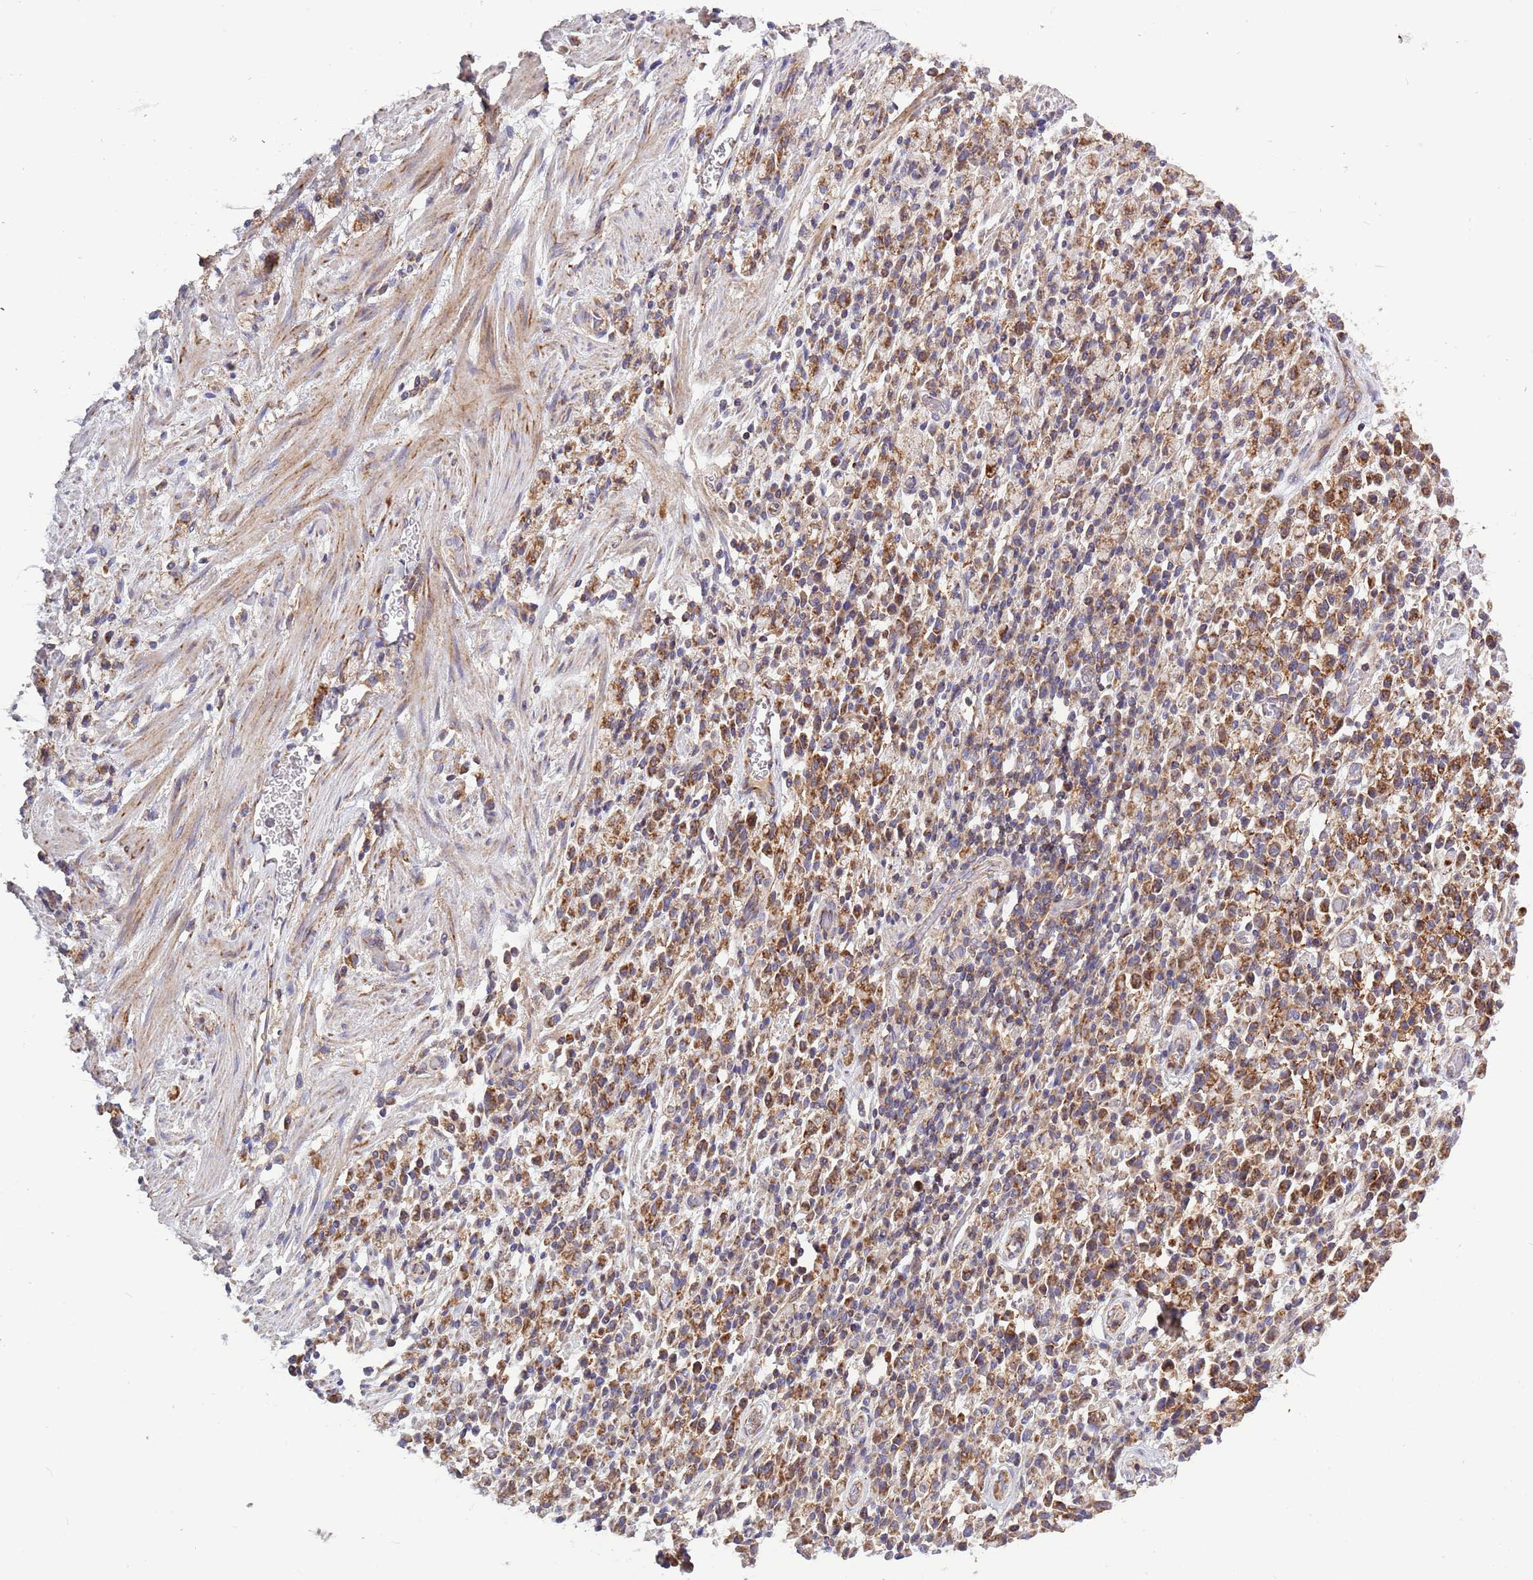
{"staining": {"intensity": "moderate", "quantity": ">75%", "location": "cytoplasmic/membranous"}, "tissue": "stomach cancer", "cell_type": "Tumor cells", "image_type": "cancer", "snomed": [{"axis": "morphology", "description": "Adenocarcinoma, NOS"}, {"axis": "topography", "description": "Stomach"}], "caption": "A high-resolution image shows immunohistochemistry staining of adenocarcinoma (stomach), which reveals moderate cytoplasmic/membranous positivity in about >75% of tumor cells.", "gene": "IRS4", "patient": {"sex": "male", "age": 77}}